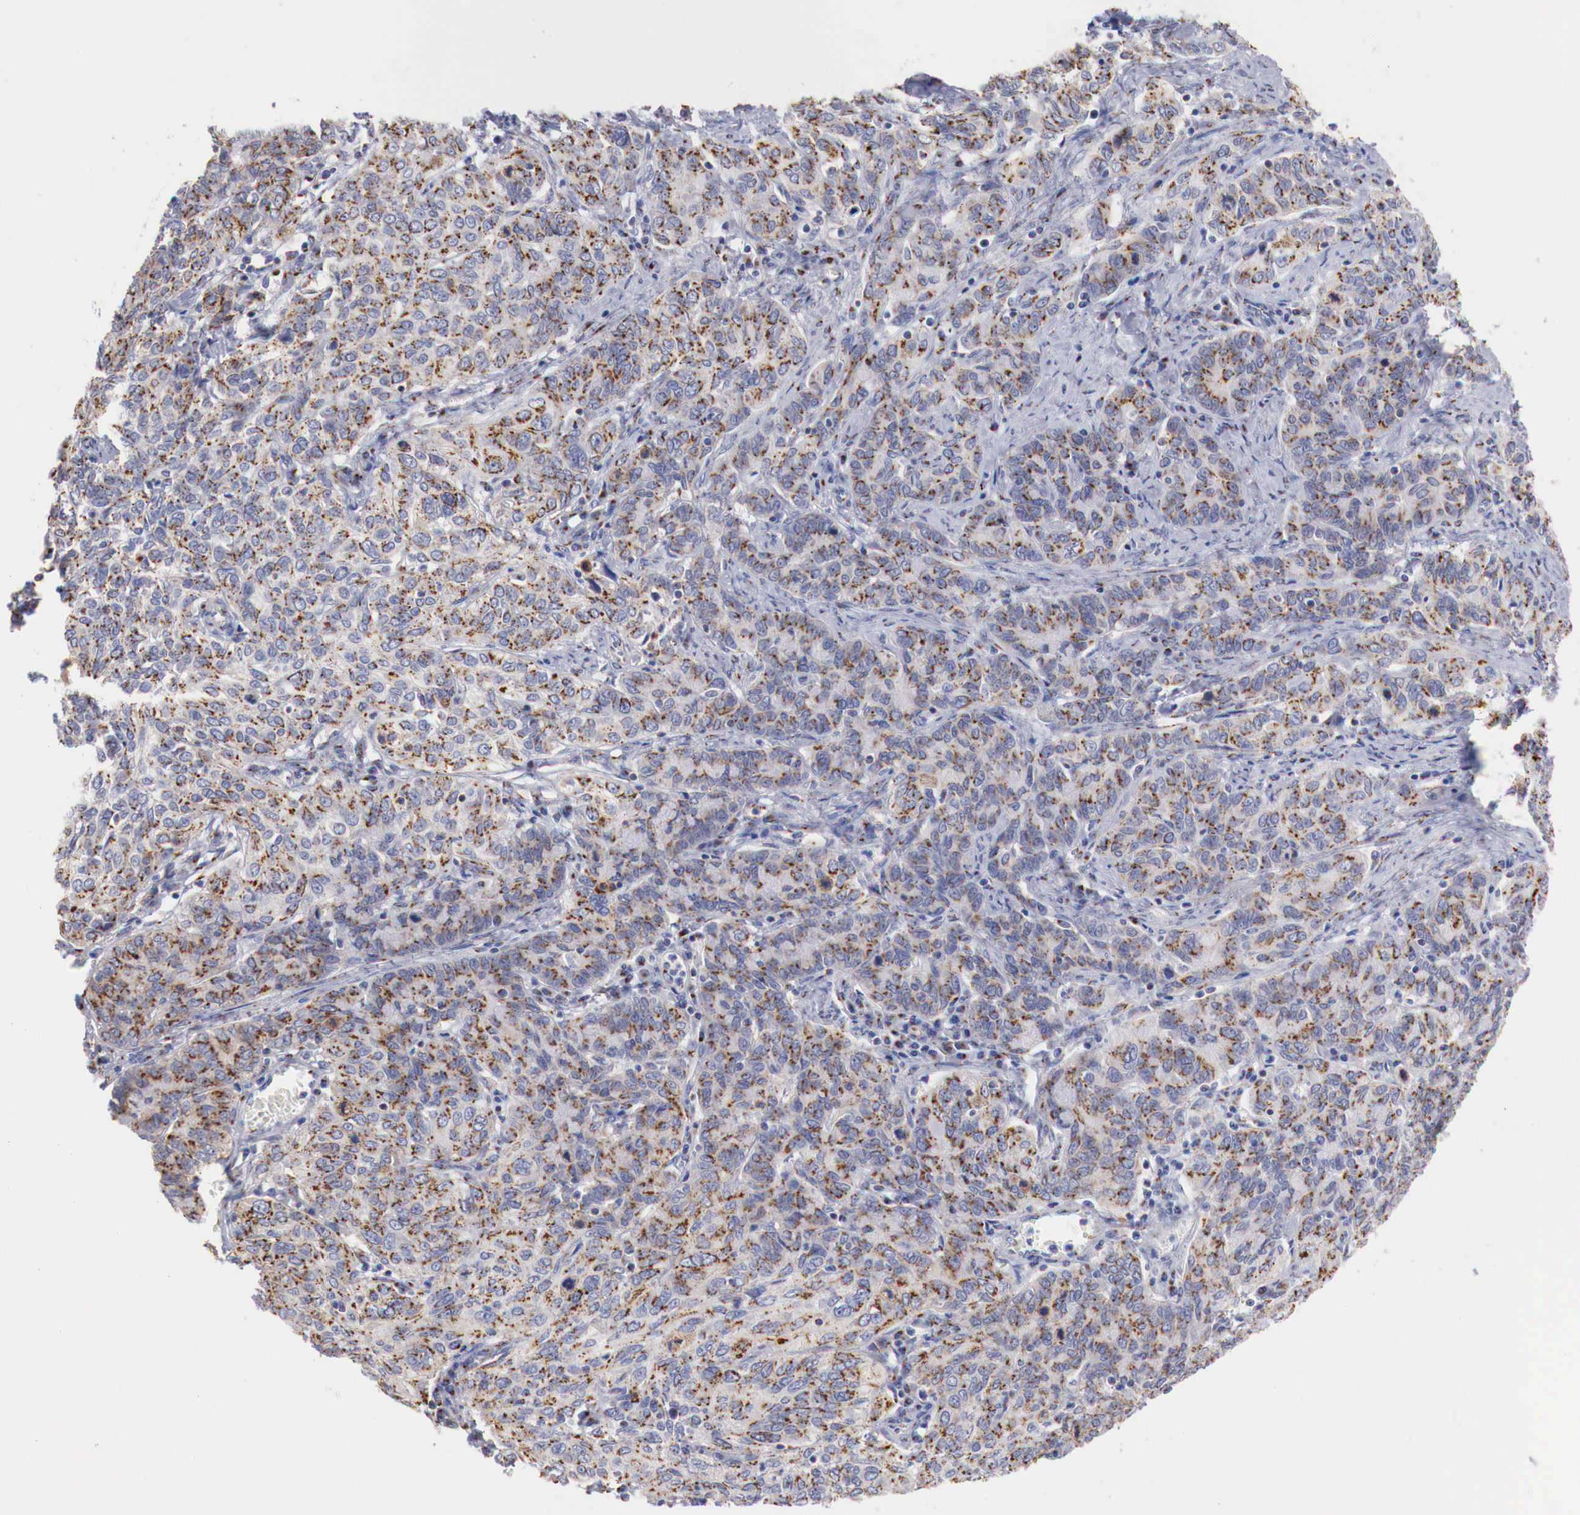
{"staining": {"intensity": "strong", "quantity": ">75%", "location": "cytoplasmic/membranous"}, "tissue": "cervical cancer", "cell_type": "Tumor cells", "image_type": "cancer", "snomed": [{"axis": "morphology", "description": "Squamous cell carcinoma, NOS"}, {"axis": "topography", "description": "Cervix"}], "caption": "Cervical cancer (squamous cell carcinoma) stained with a protein marker exhibits strong staining in tumor cells.", "gene": "SYAP1", "patient": {"sex": "female", "age": 38}}